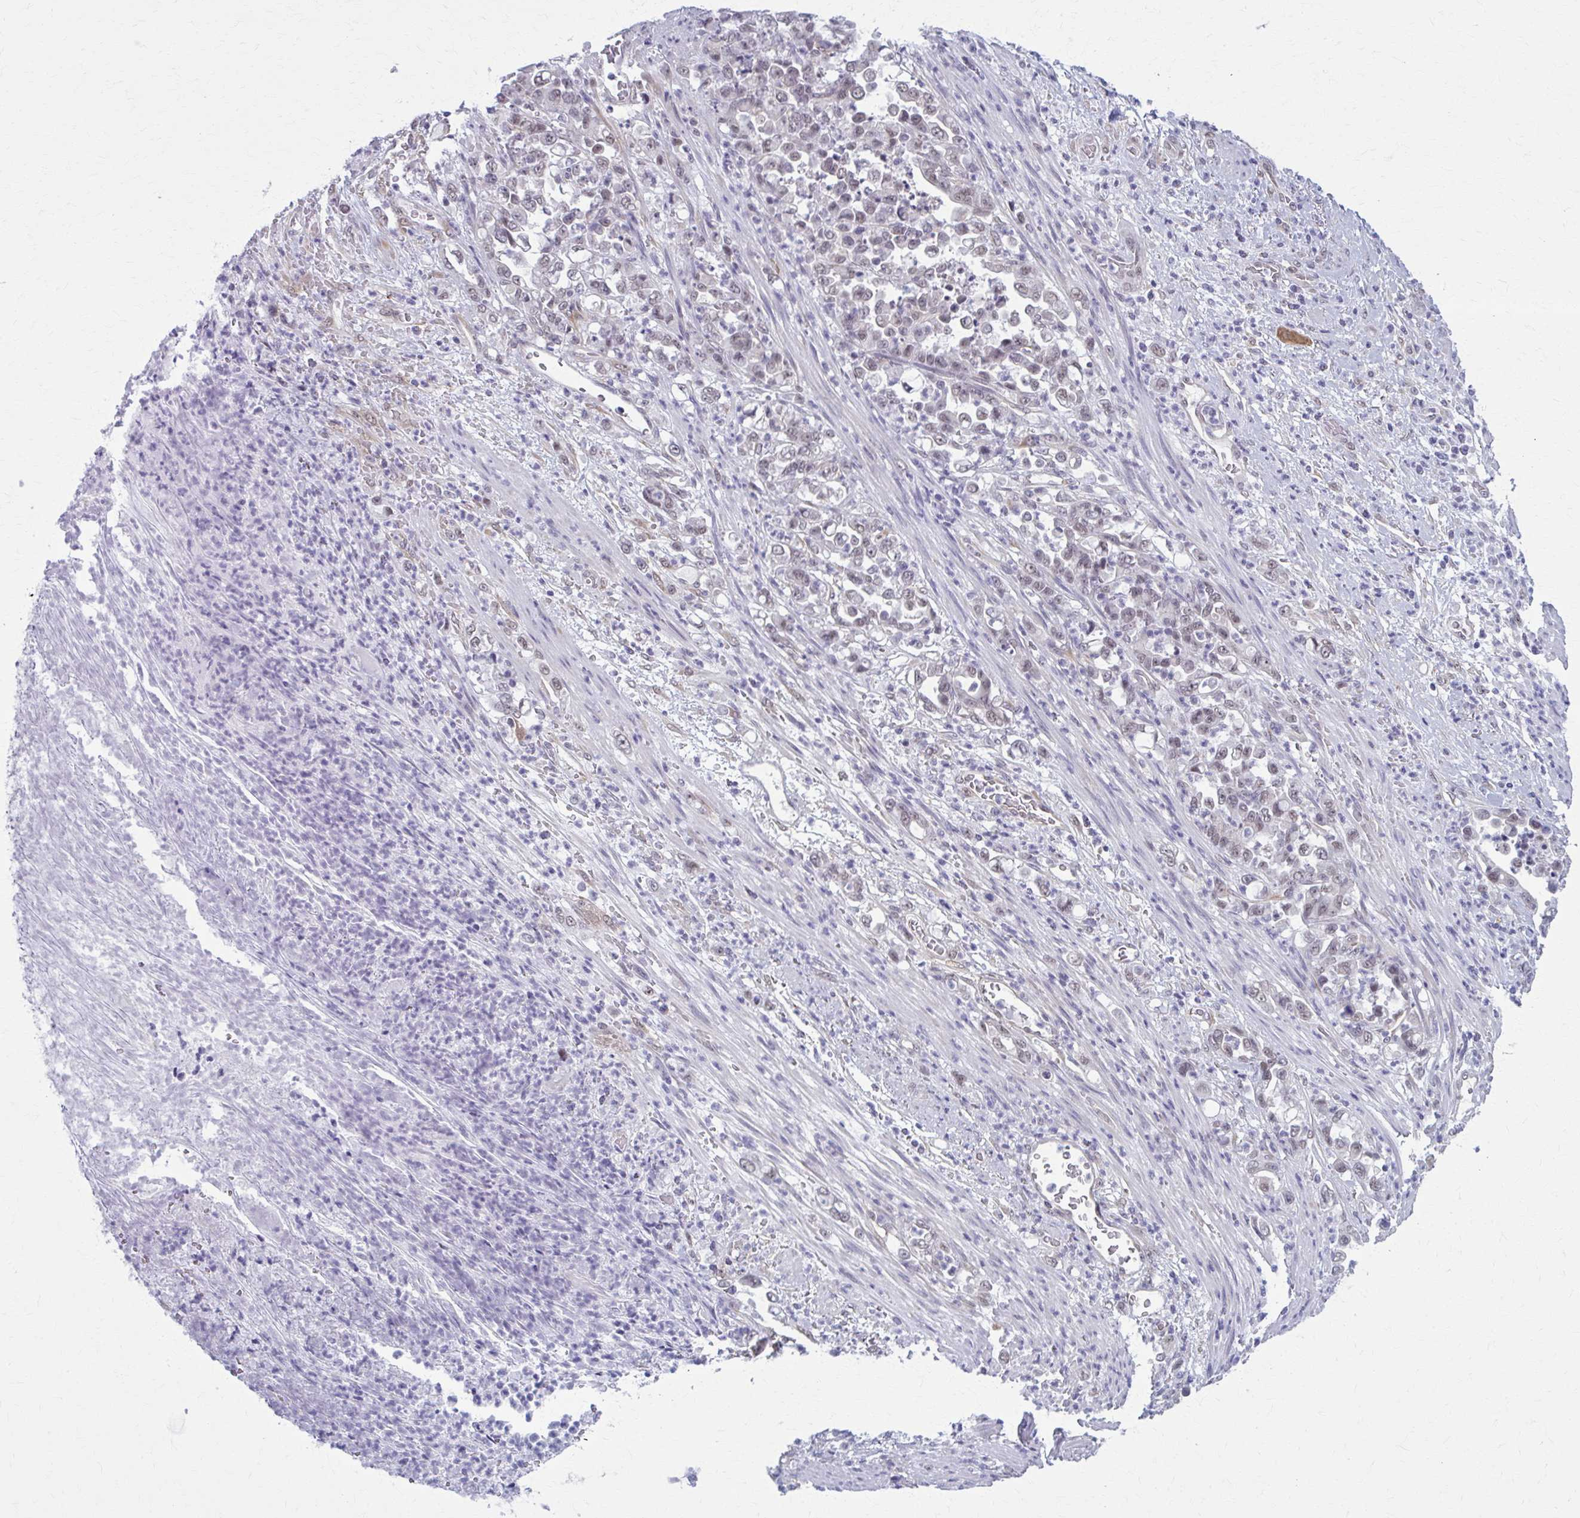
{"staining": {"intensity": "weak", "quantity": "25%-75%", "location": "nuclear"}, "tissue": "stomach cancer", "cell_type": "Tumor cells", "image_type": "cancer", "snomed": [{"axis": "morphology", "description": "Normal tissue, NOS"}, {"axis": "morphology", "description": "Adenocarcinoma, NOS"}, {"axis": "topography", "description": "Stomach"}], "caption": "Immunohistochemistry (IHC) micrograph of human adenocarcinoma (stomach) stained for a protein (brown), which demonstrates low levels of weak nuclear staining in approximately 25%-75% of tumor cells.", "gene": "NUMBL", "patient": {"sex": "female", "age": 79}}